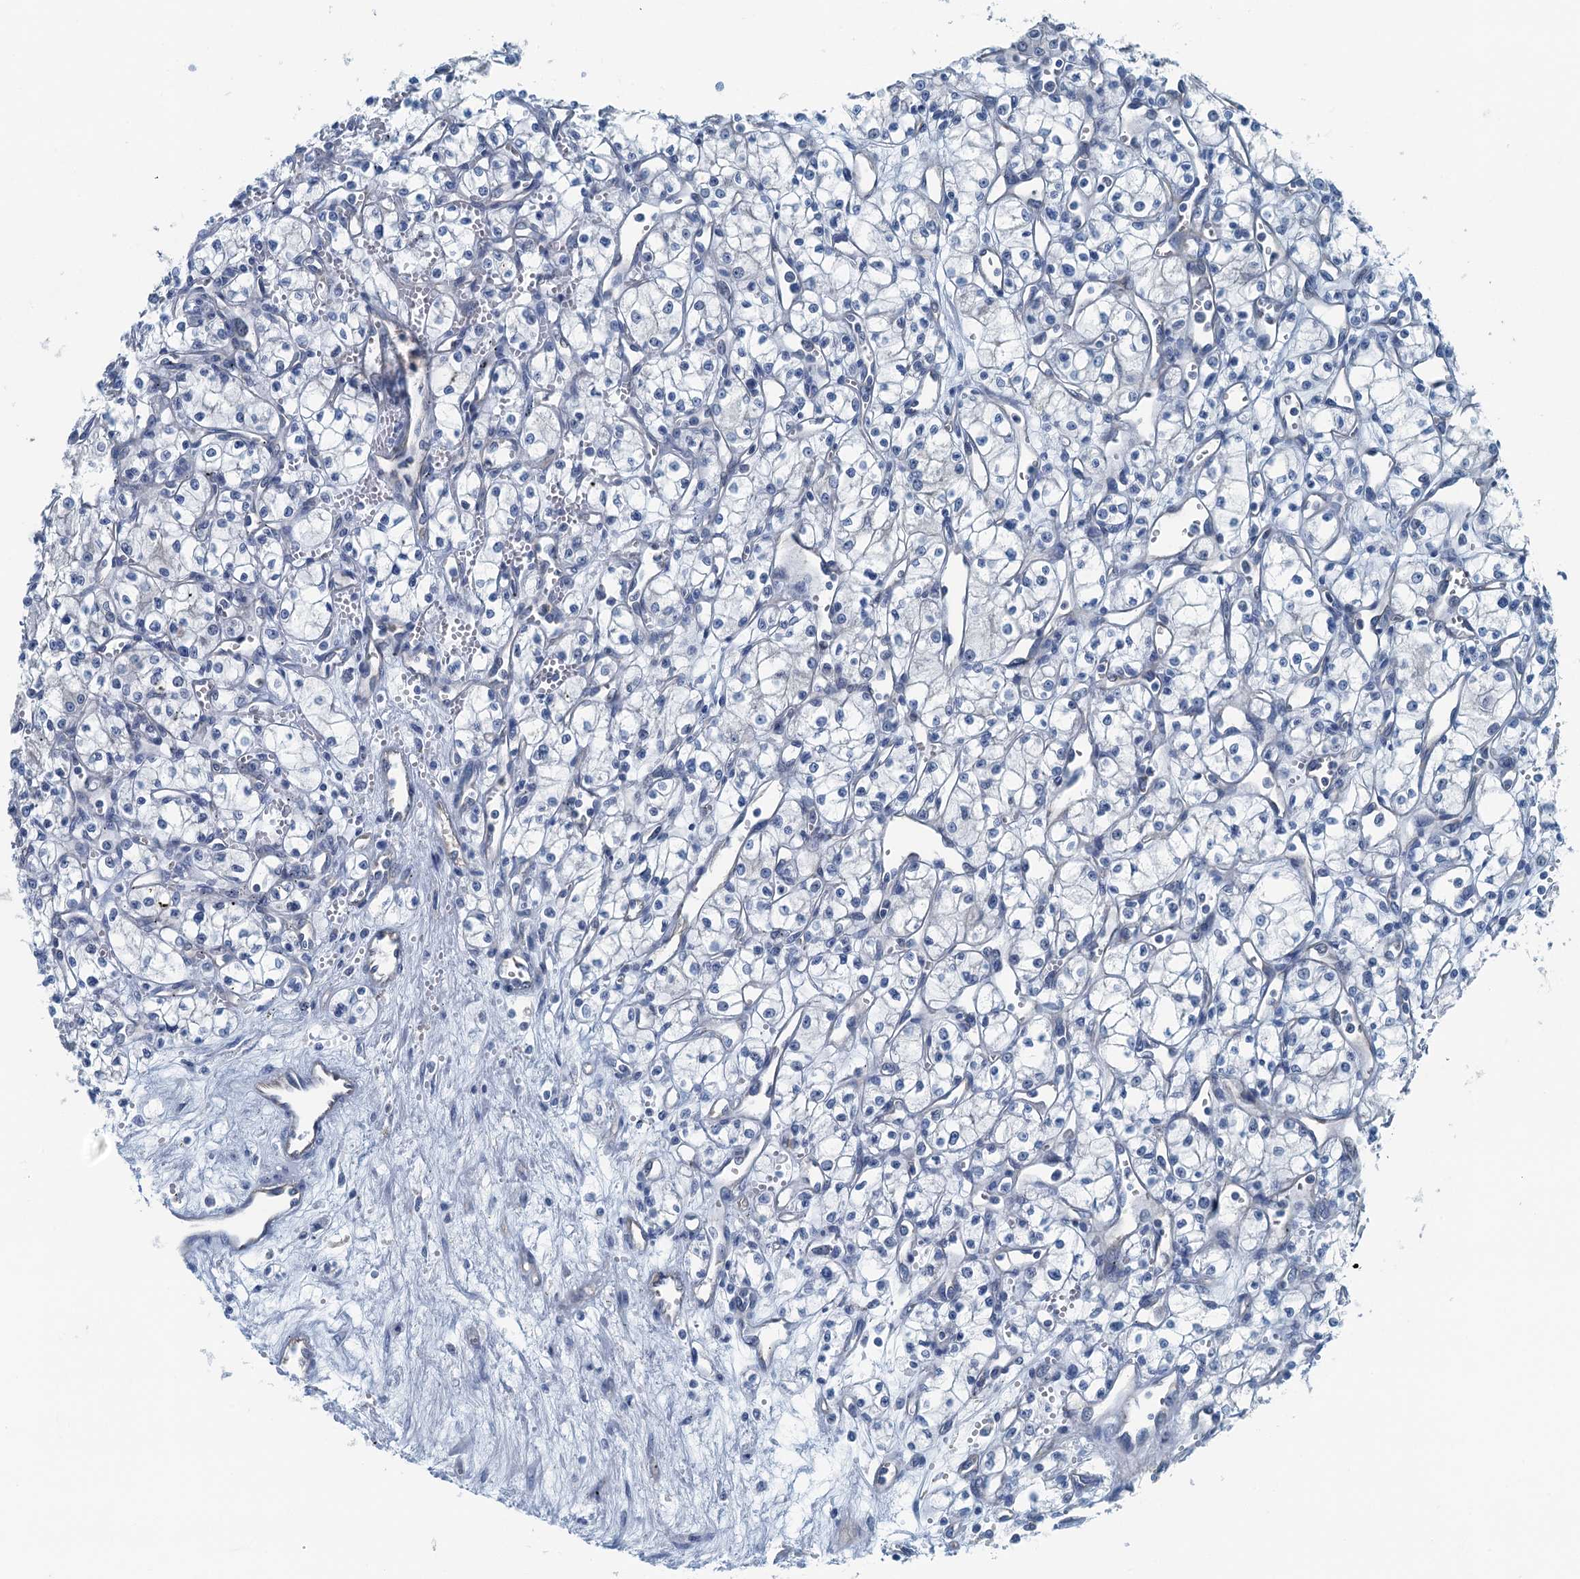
{"staining": {"intensity": "negative", "quantity": "none", "location": "none"}, "tissue": "renal cancer", "cell_type": "Tumor cells", "image_type": "cancer", "snomed": [{"axis": "morphology", "description": "Adenocarcinoma, NOS"}, {"axis": "topography", "description": "Kidney"}], "caption": "An IHC image of renal cancer is shown. There is no staining in tumor cells of renal cancer.", "gene": "GFOD2", "patient": {"sex": "male", "age": 59}}